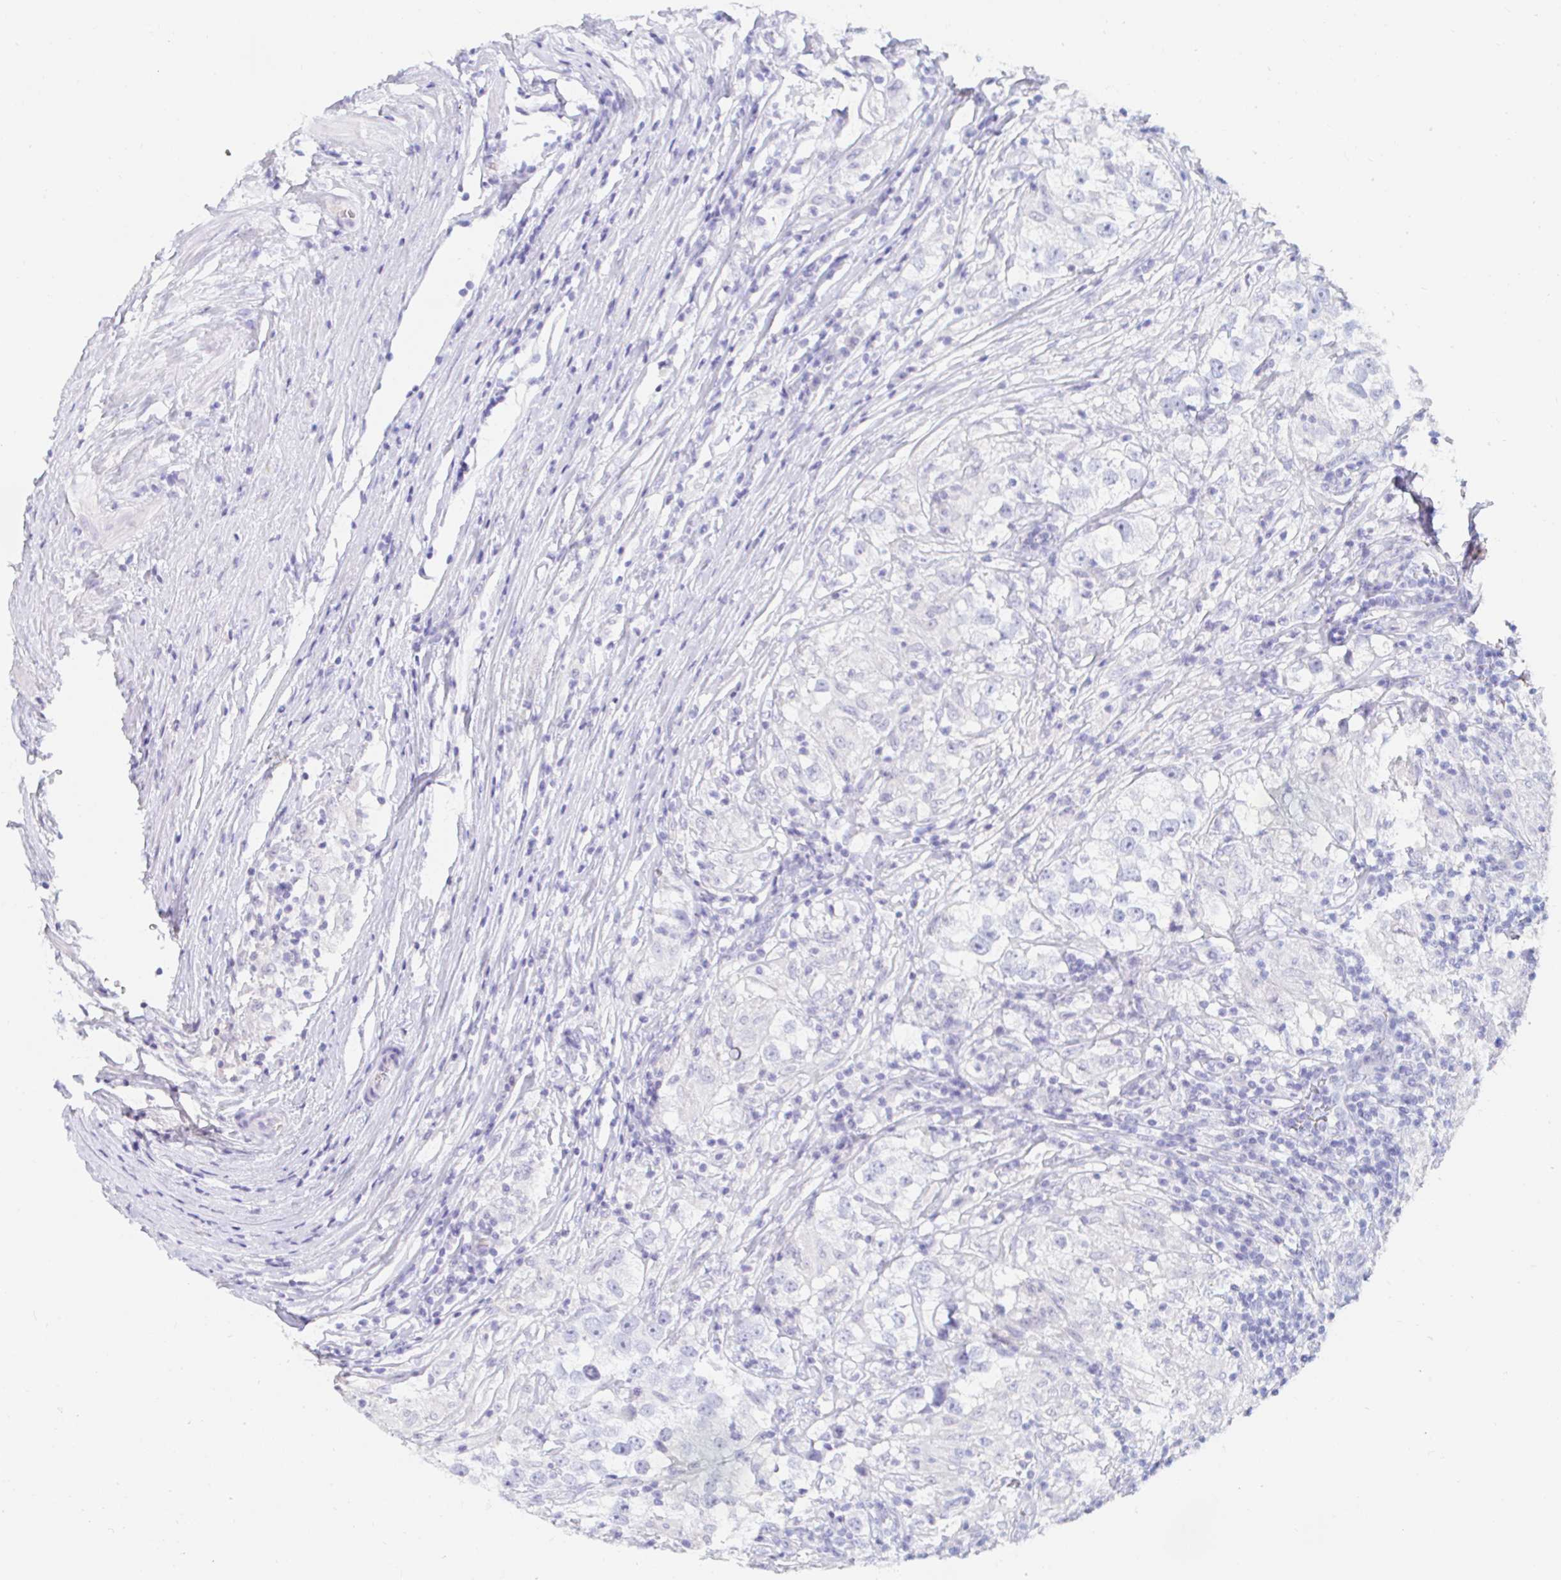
{"staining": {"intensity": "negative", "quantity": "none", "location": "none"}, "tissue": "testis cancer", "cell_type": "Tumor cells", "image_type": "cancer", "snomed": [{"axis": "morphology", "description": "Seminoma, NOS"}, {"axis": "topography", "description": "Testis"}], "caption": "Tumor cells are negative for protein expression in human seminoma (testis).", "gene": "TEX44", "patient": {"sex": "male", "age": 46}}